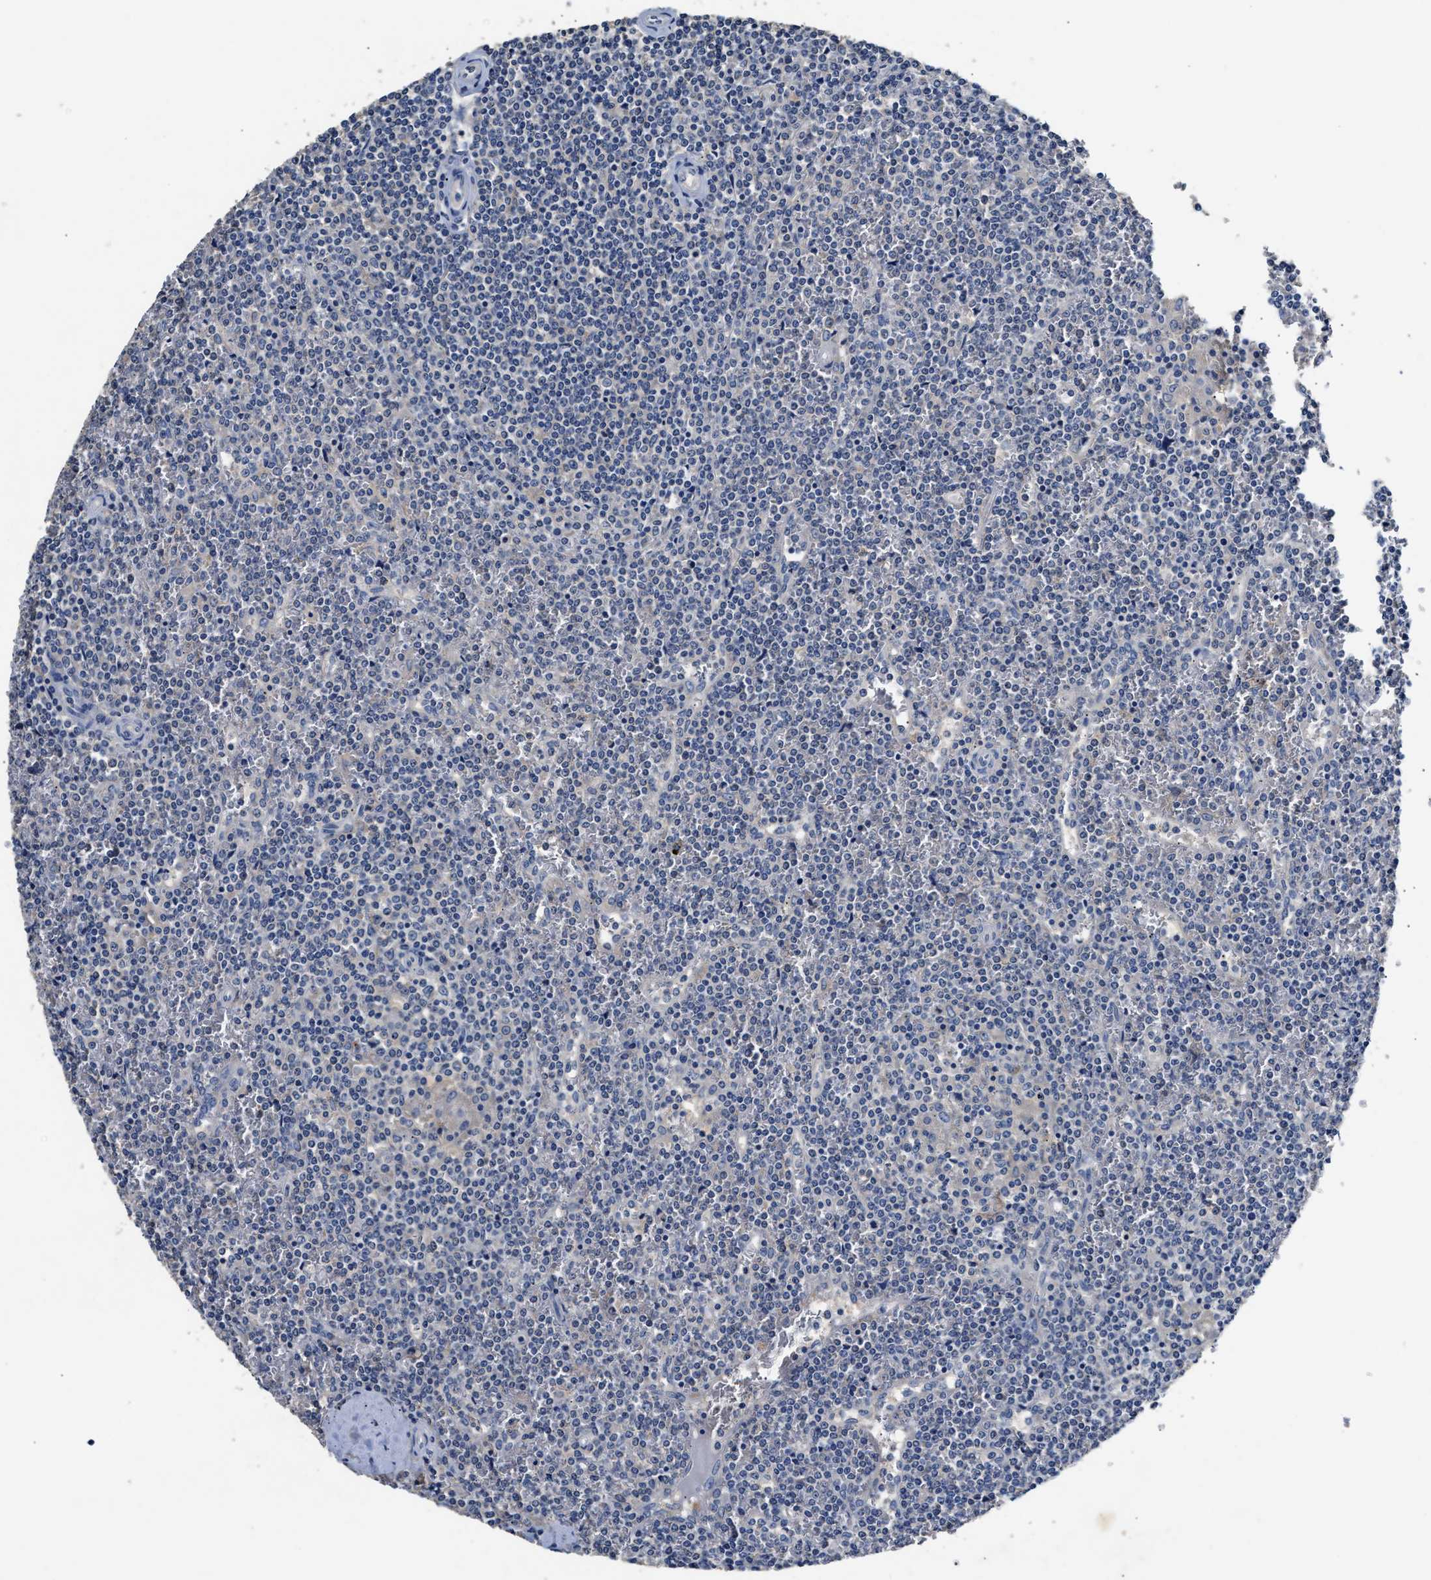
{"staining": {"intensity": "negative", "quantity": "none", "location": "none"}, "tissue": "lymphoma", "cell_type": "Tumor cells", "image_type": "cancer", "snomed": [{"axis": "morphology", "description": "Malignant lymphoma, non-Hodgkin's type, Low grade"}, {"axis": "topography", "description": "Spleen"}], "caption": "A photomicrograph of human lymphoma is negative for staining in tumor cells.", "gene": "SLCO2B1", "patient": {"sex": "female", "age": 19}}